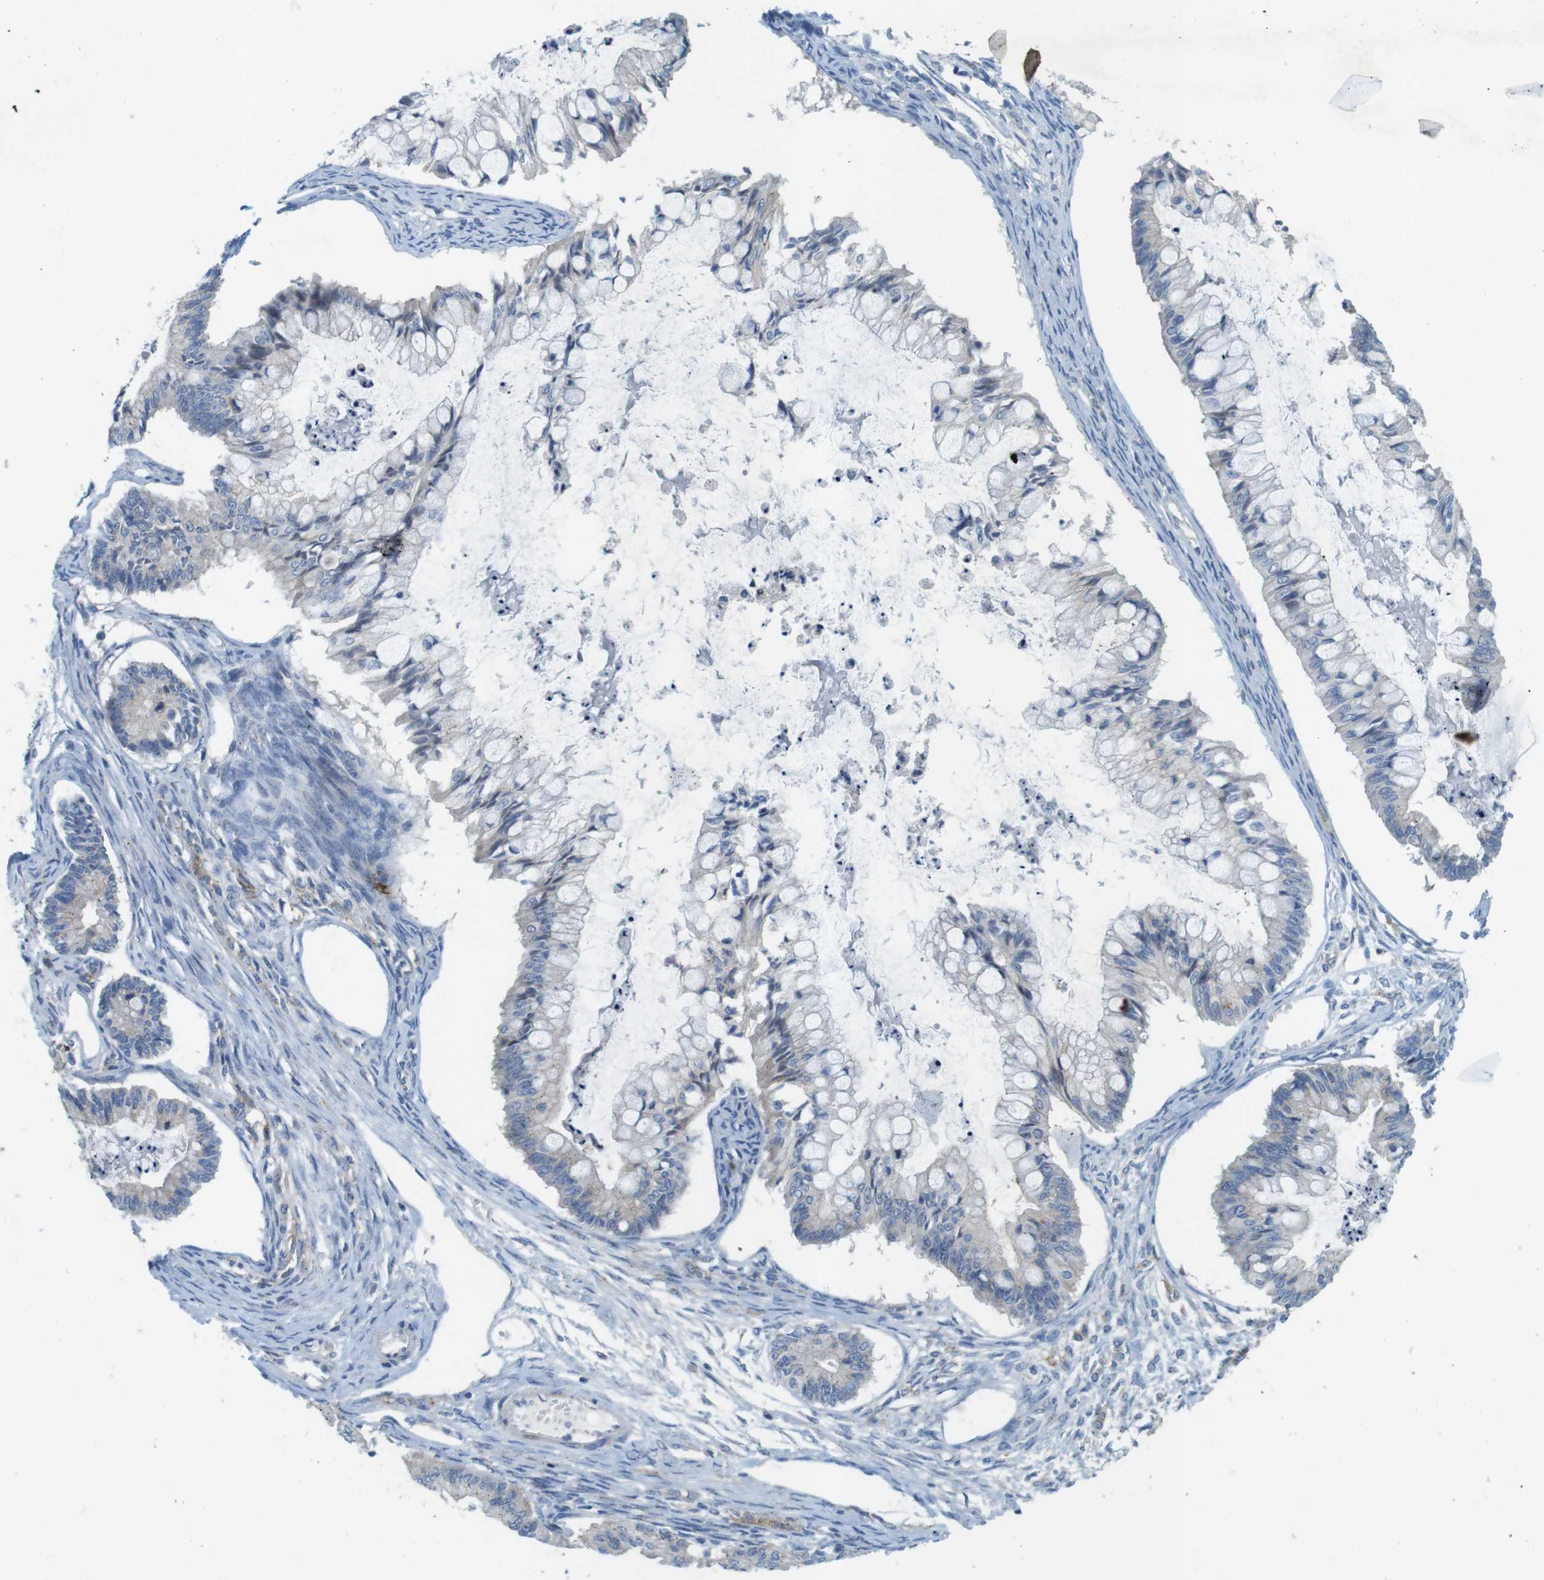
{"staining": {"intensity": "negative", "quantity": "none", "location": "none"}, "tissue": "ovarian cancer", "cell_type": "Tumor cells", "image_type": "cancer", "snomed": [{"axis": "morphology", "description": "Cystadenocarcinoma, mucinous, NOS"}, {"axis": "topography", "description": "Ovary"}], "caption": "Immunohistochemical staining of human ovarian mucinous cystadenocarcinoma reveals no significant staining in tumor cells.", "gene": "TYW1", "patient": {"sex": "female", "age": 57}}